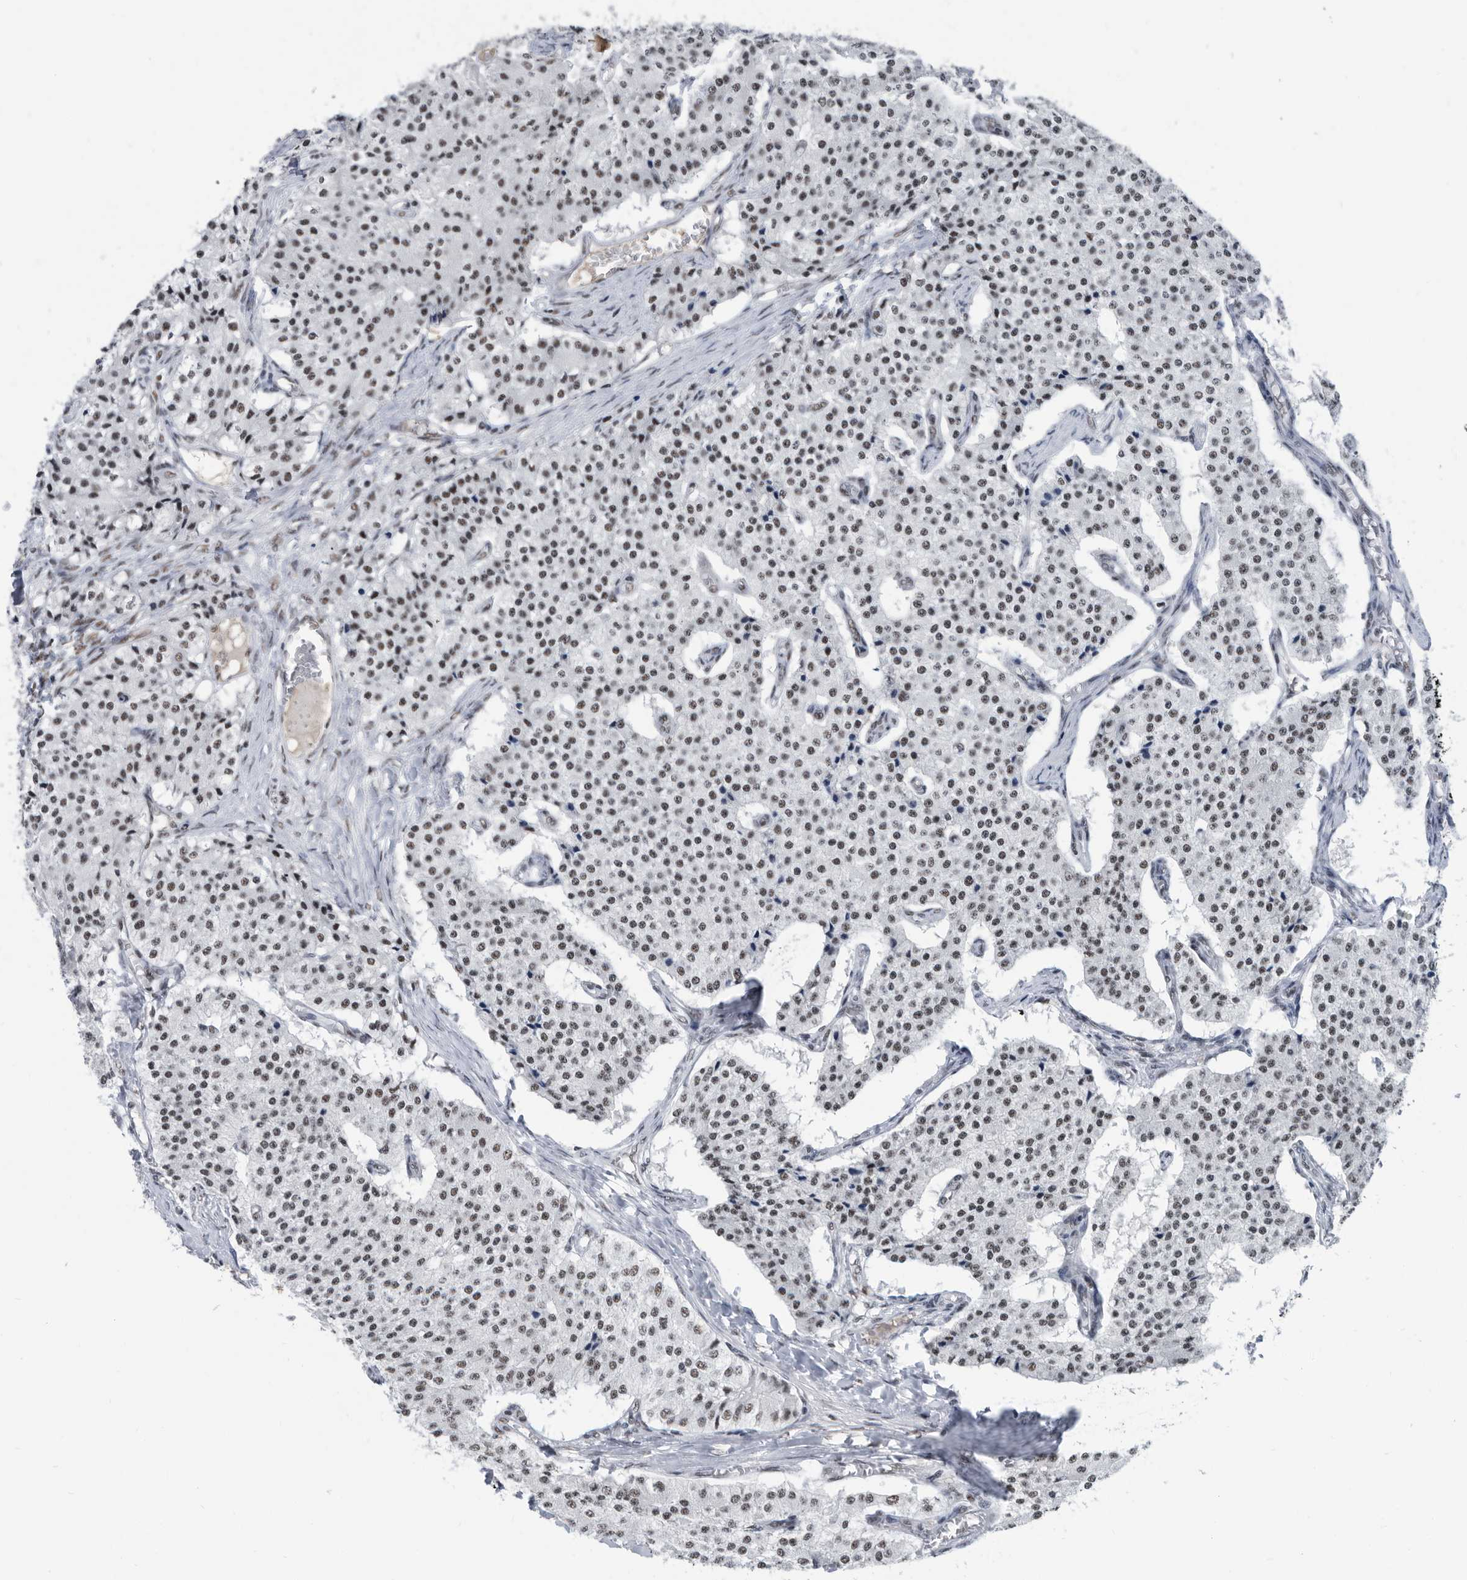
{"staining": {"intensity": "moderate", "quantity": ">75%", "location": "nuclear"}, "tissue": "carcinoid", "cell_type": "Tumor cells", "image_type": "cancer", "snomed": [{"axis": "morphology", "description": "Carcinoid, malignant, NOS"}, {"axis": "topography", "description": "Colon"}], "caption": "Protein expression analysis of carcinoid shows moderate nuclear positivity in about >75% of tumor cells.", "gene": "SF3A1", "patient": {"sex": "female", "age": 52}}